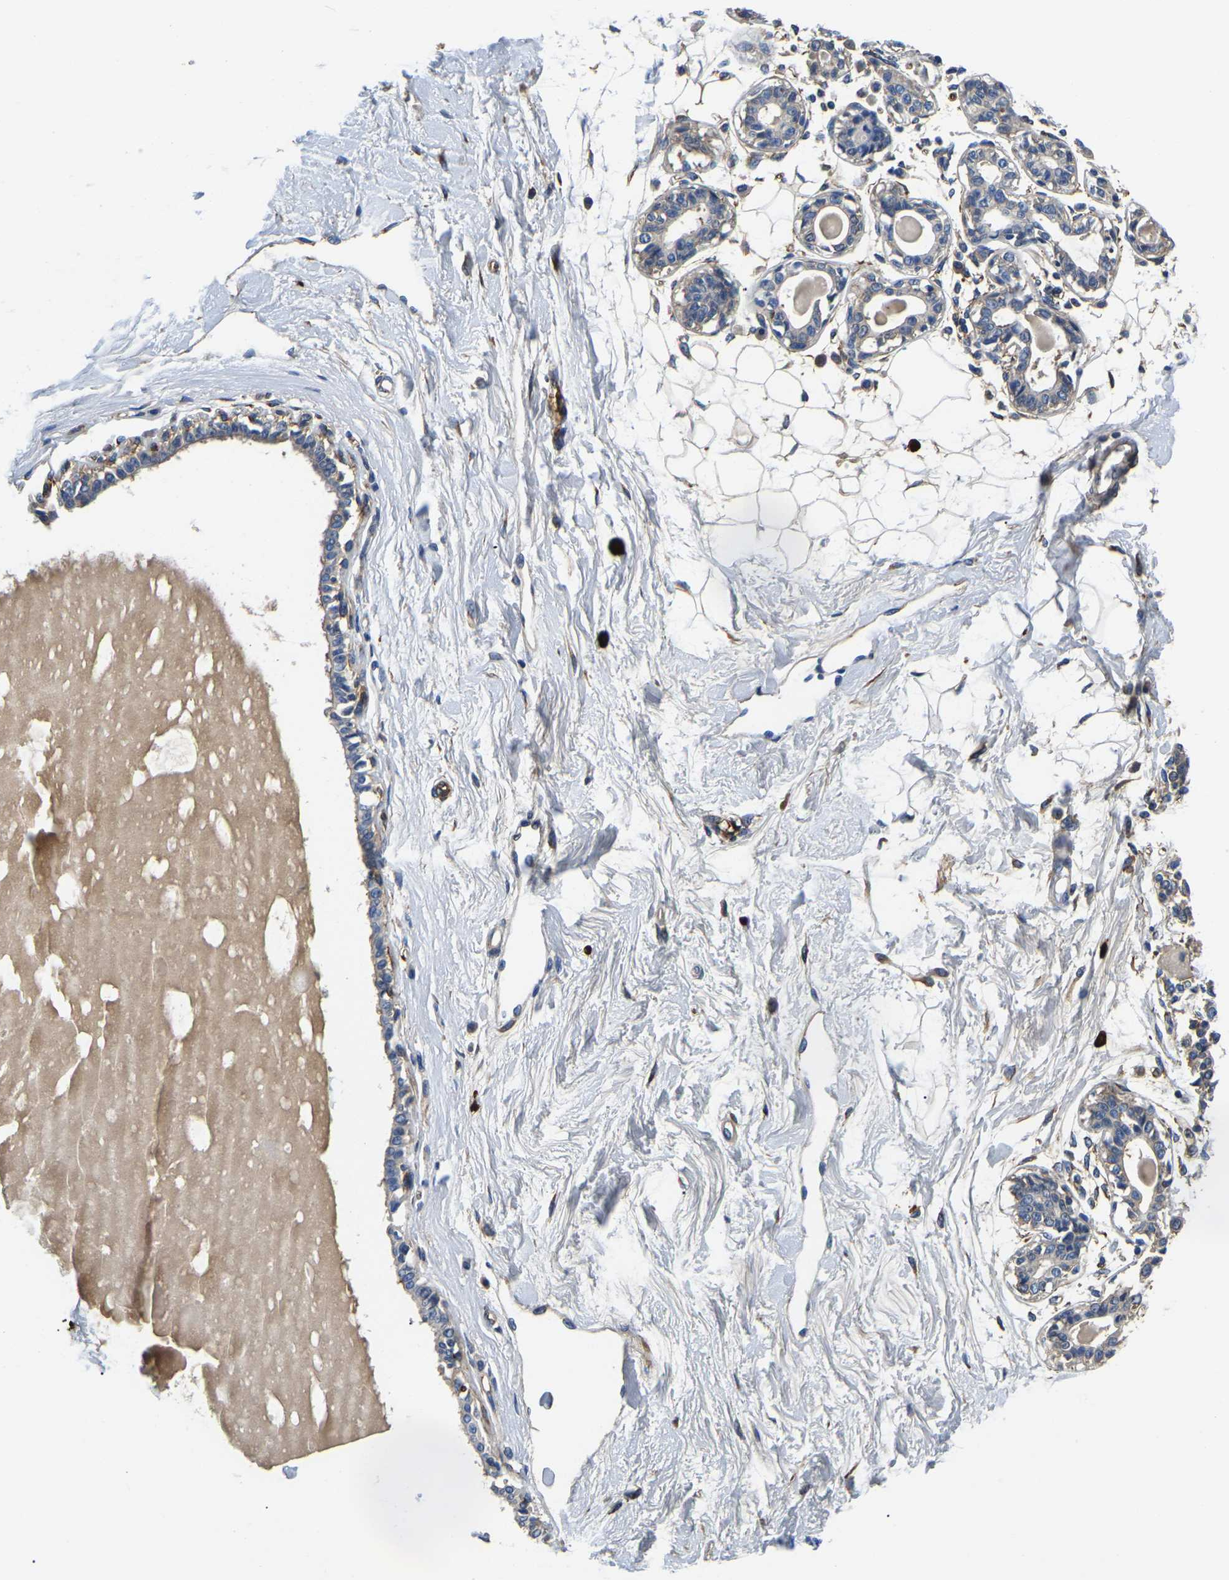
{"staining": {"intensity": "moderate", "quantity": "25%-75%", "location": "cytoplasmic/membranous"}, "tissue": "breast", "cell_type": "Adipocytes", "image_type": "normal", "snomed": [{"axis": "morphology", "description": "Normal tissue, NOS"}, {"axis": "topography", "description": "Breast"}], "caption": "This micrograph reveals benign breast stained with immunohistochemistry to label a protein in brown. The cytoplasmic/membranous of adipocytes show moderate positivity for the protein. Nuclei are counter-stained blue.", "gene": "DUSP8", "patient": {"sex": "female", "age": 45}}